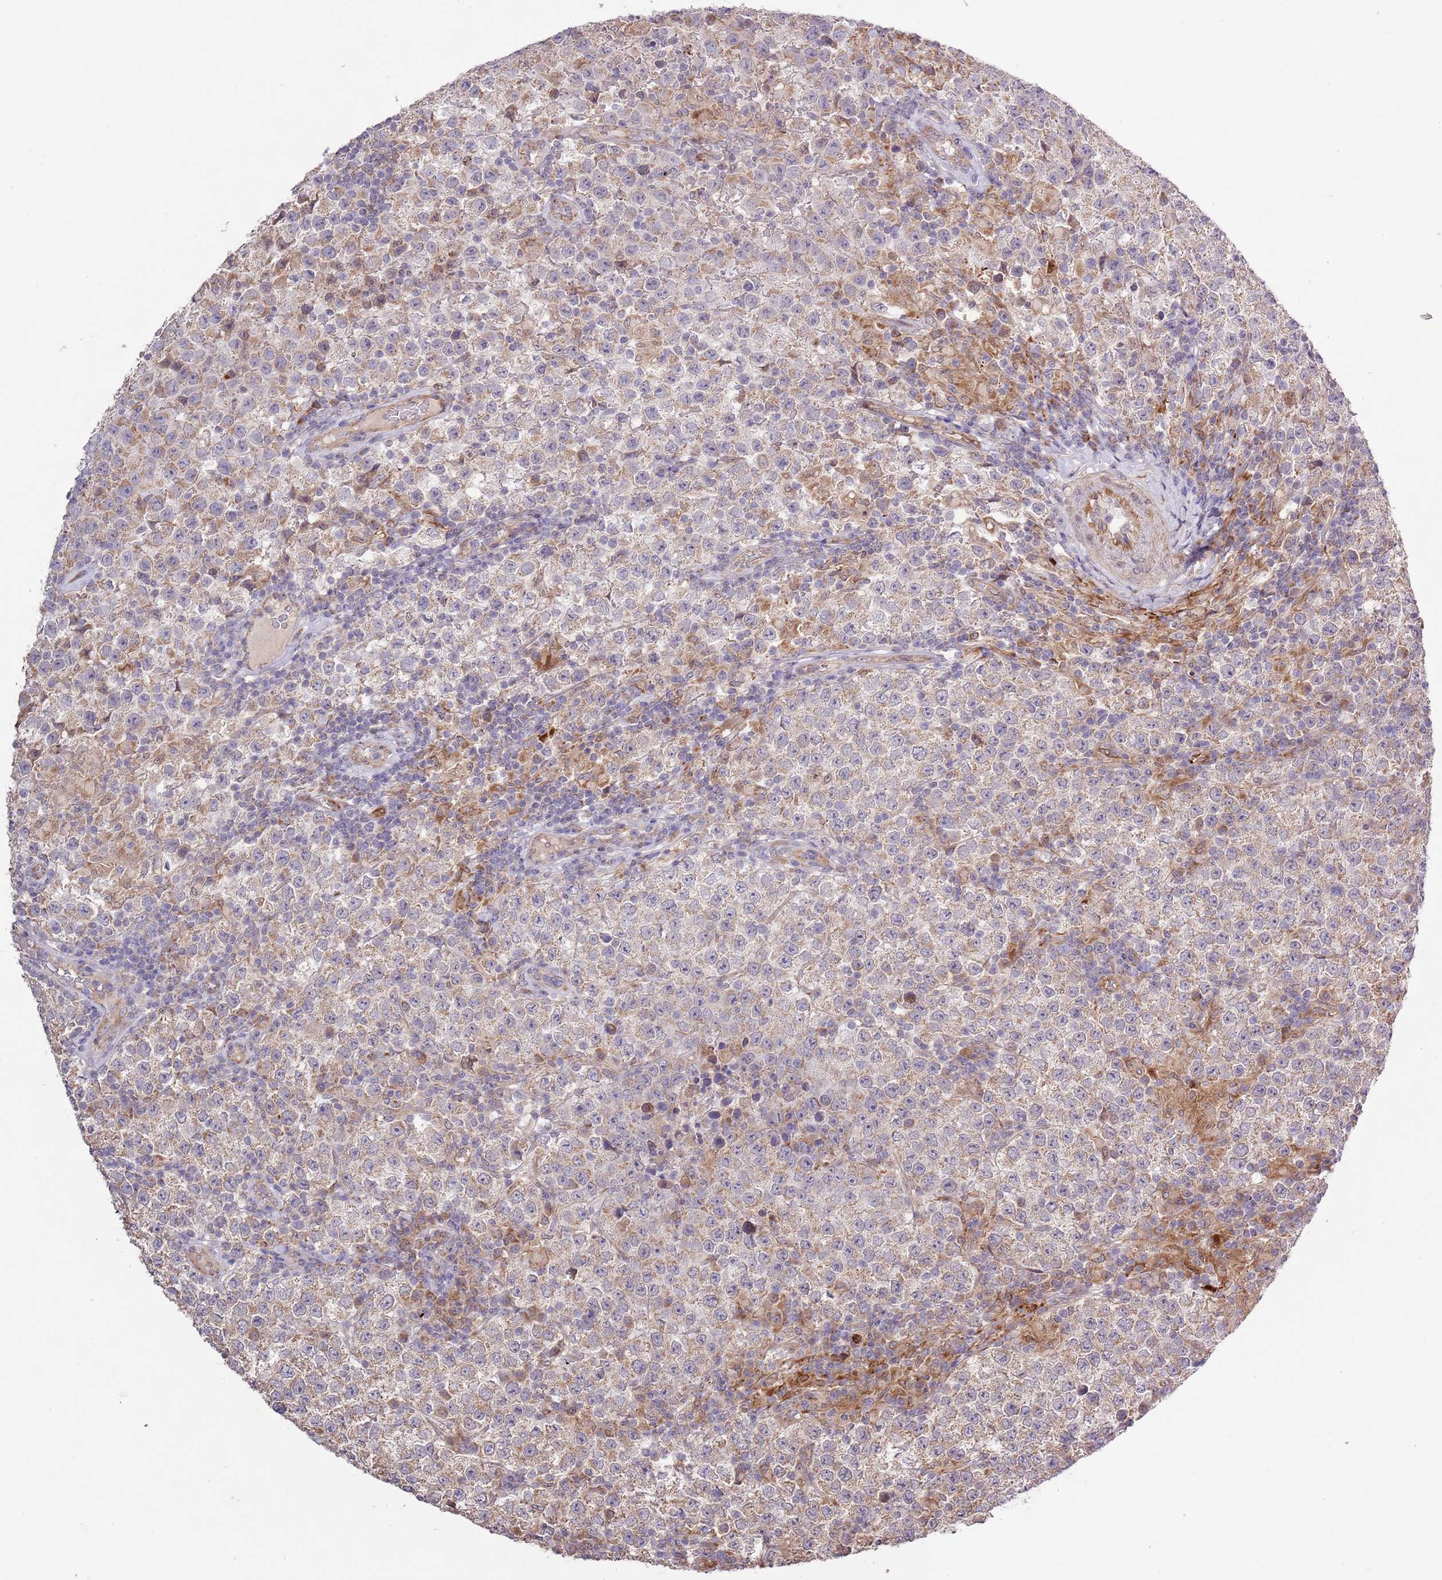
{"staining": {"intensity": "weak", "quantity": "25%-75%", "location": "cytoplasmic/membranous"}, "tissue": "testis cancer", "cell_type": "Tumor cells", "image_type": "cancer", "snomed": [{"axis": "morphology", "description": "Seminoma, NOS"}, {"axis": "morphology", "description": "Carcinoma, Embryonal, NOS"}, {"axis": "topography", "description": "Testis"}], "caption": "This histopathology image reveals seminoma (testis) stained with immunohistochemistry to label a protein in brown. The cytoplasmic/membranous of tumor cells show weak positivity for the protein. Nuclei are counter-stained blue.", "gene": "IVD", "patient": {"sex": "male", "age": 41}}